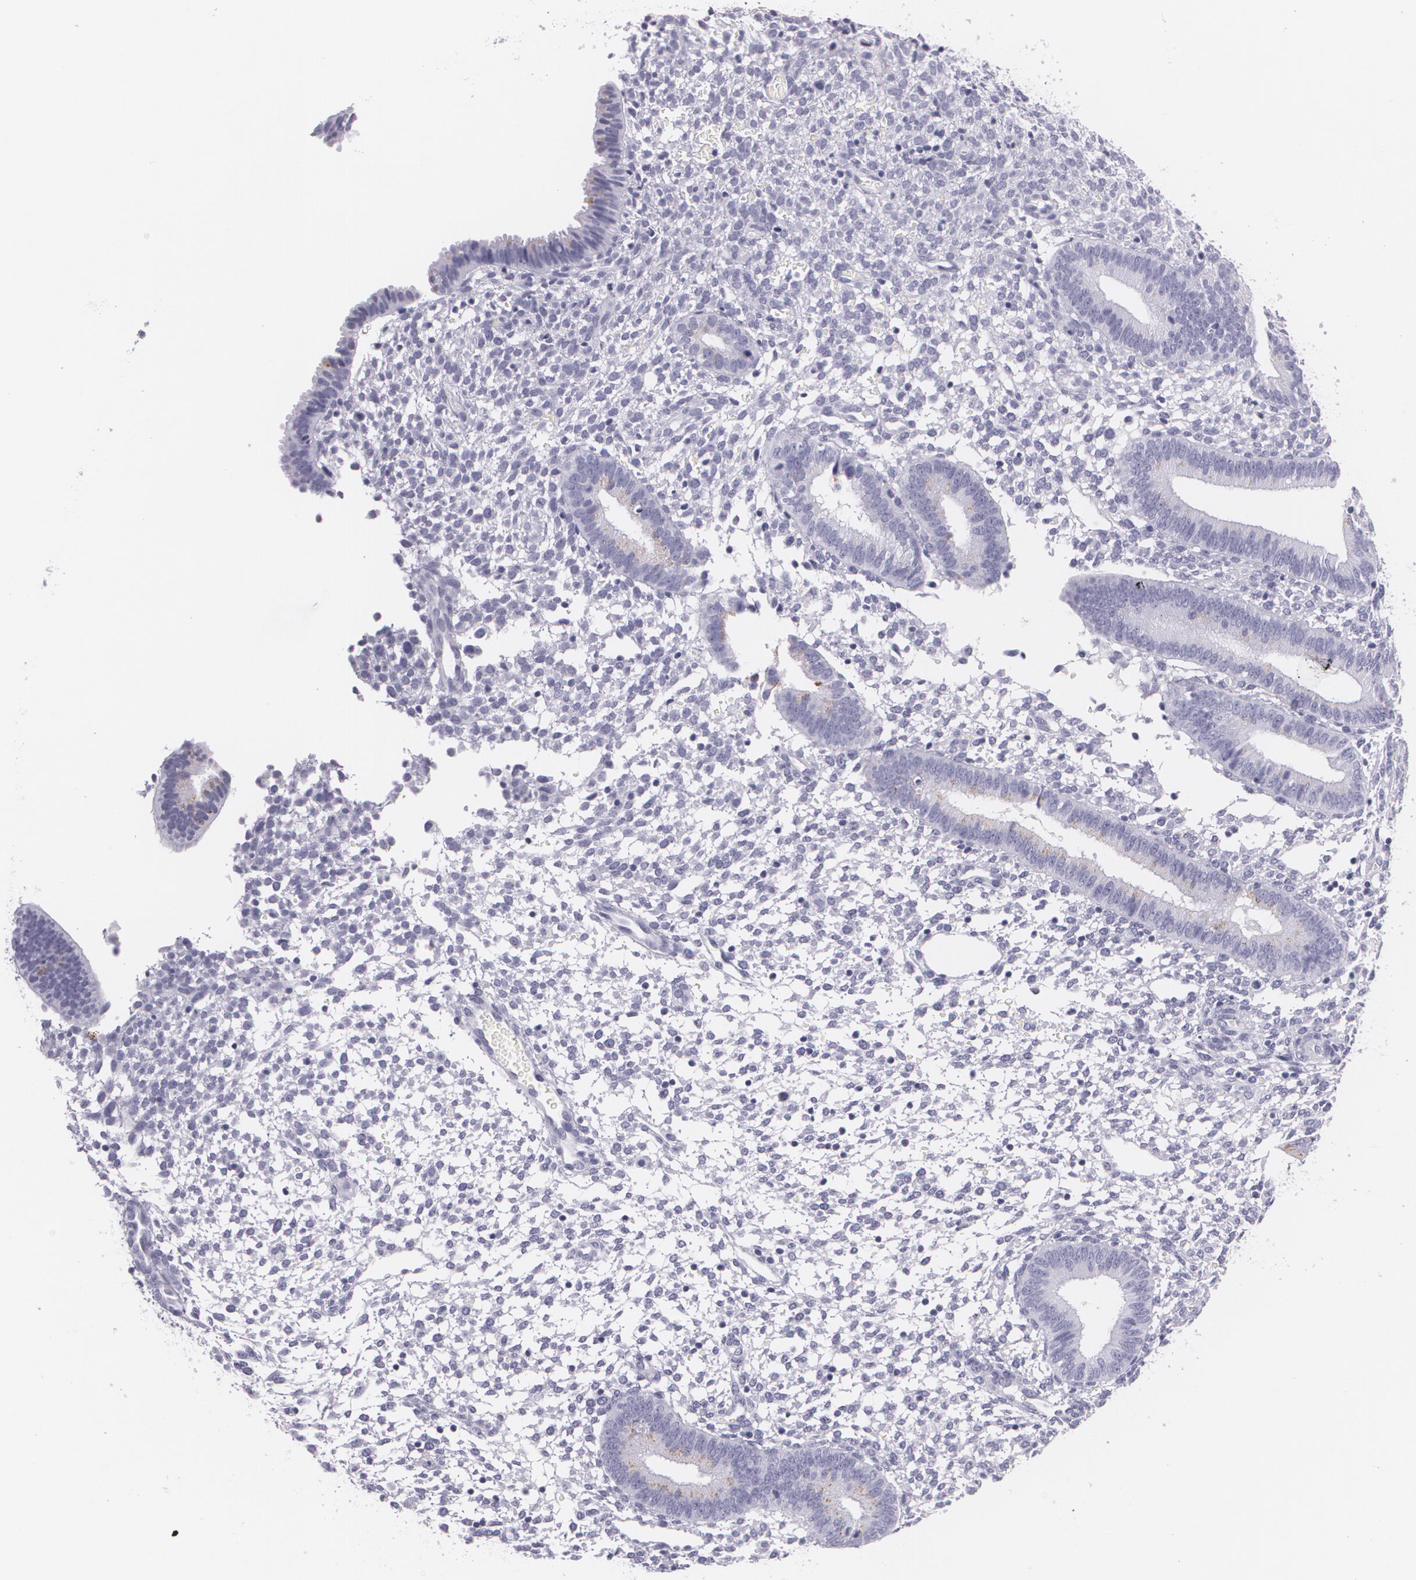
{"staining": {"intensity": "negative", "quantity": "none", "location": "none"}, "tissue": "endometrium", "cell_type": "Cells in endometrial stroma", "image_type": "normal", "snomed": [{"axis": "morphology", "description": "Normal tissue, NOS"}, {"axis": "topography", "description": "Endometrium"}], "caption": "An image of endometrium stained for a protein shows no brown staining in cells in endometrial stroma.", "gene": "DLG4", "patient": {"sex": "female", "age": 35}}